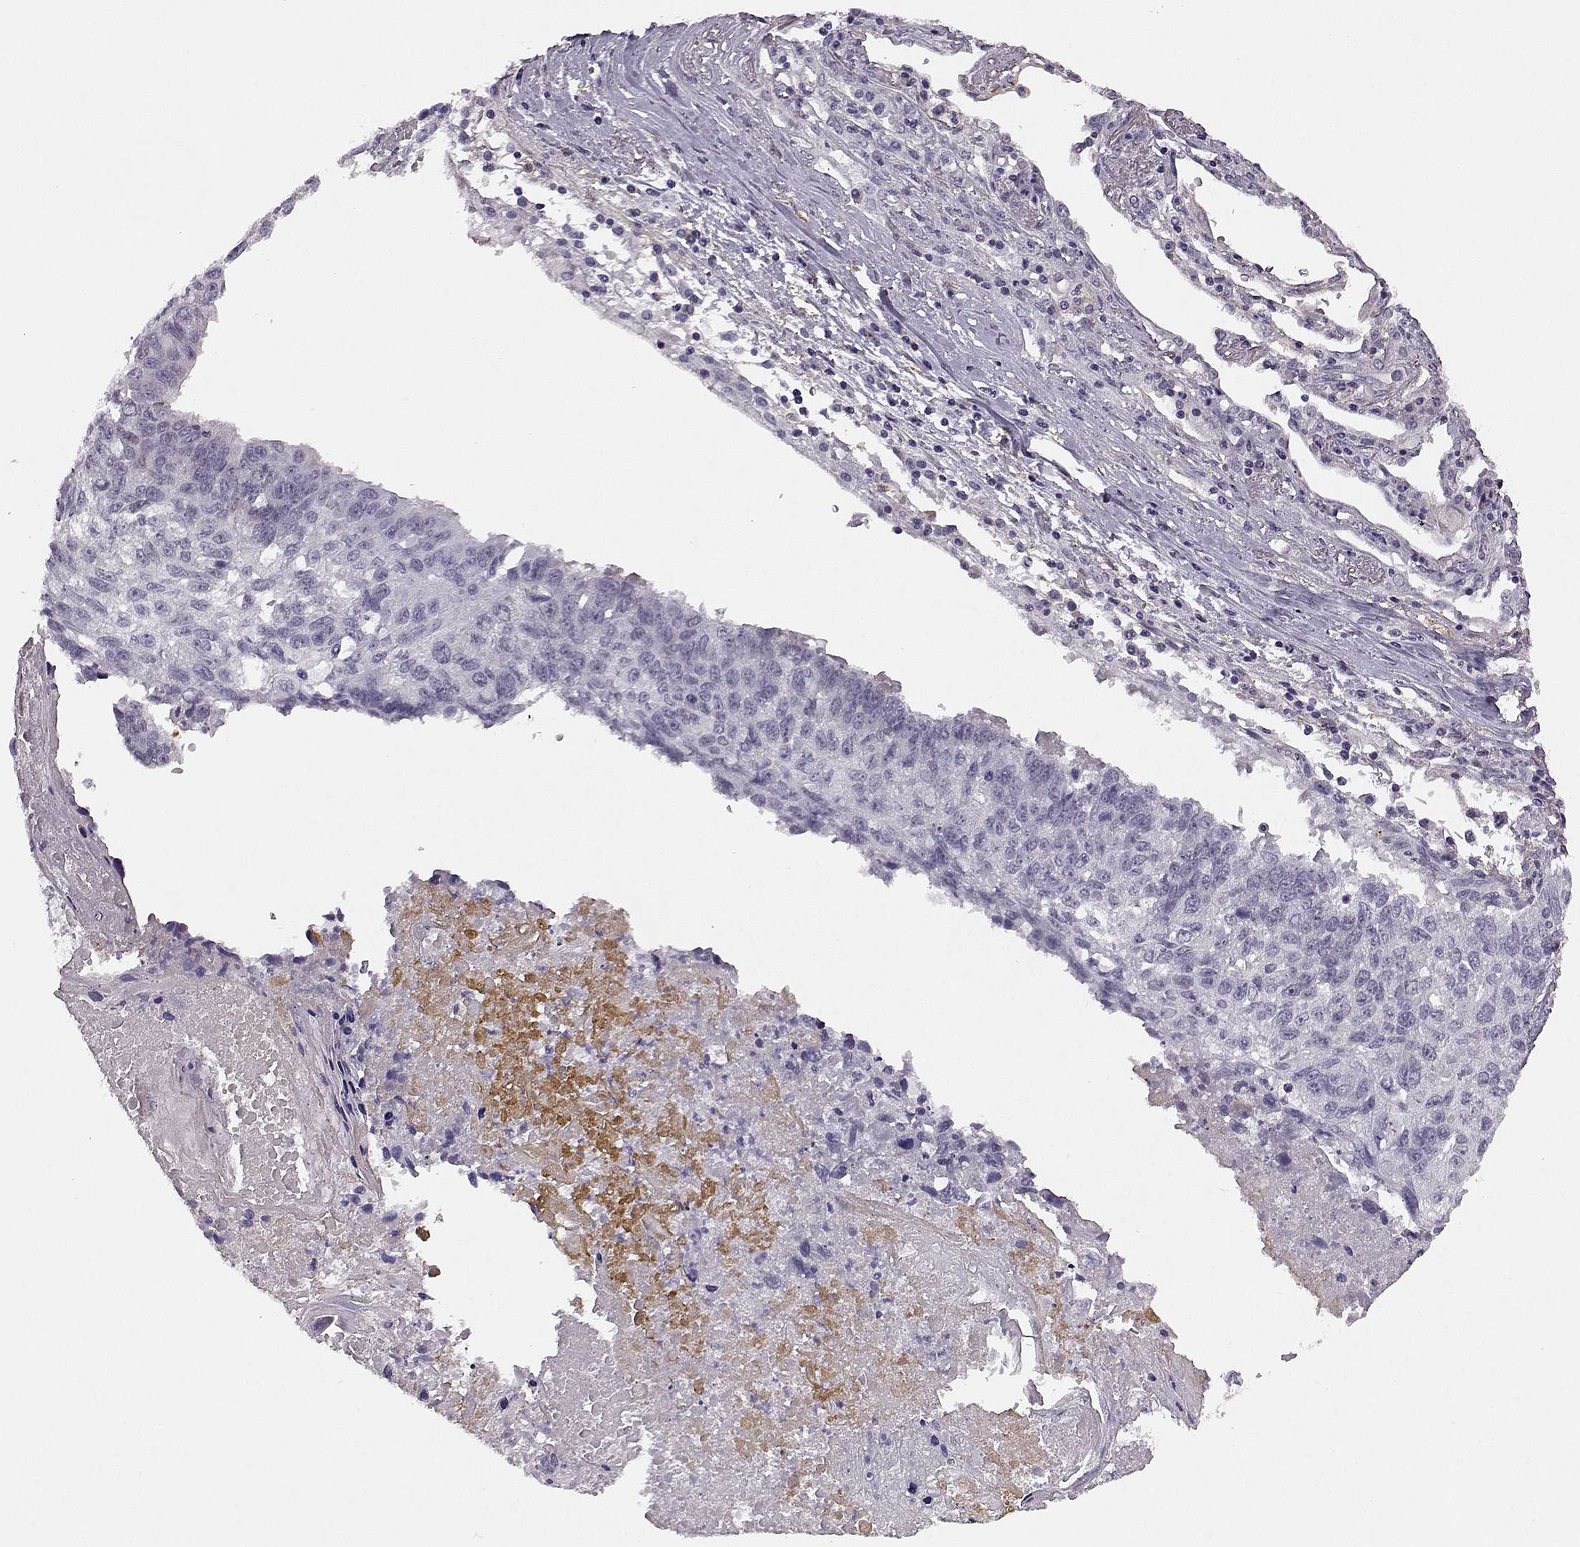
{"staining": {"intensity": "negative", "quantity": "none", "location": "none"}, "tissue": "lung cancer", "cell_type": "Tumor cells", "image_type": "cancer", "snomed": [{"axis": "morphology", "description": "Squamous cell carcinoma, NOS"}, {"axis": "topography", "description": "Lung"}], "caption": "The histopathology image shows no staining of tumor cells in squamous cell carcinoma (lung). (Brightfield microscopy of DAB immunohistochemistry at high magnification).", "gene": "TRIM69", "patient": {"sex": "male", "age": 73}}